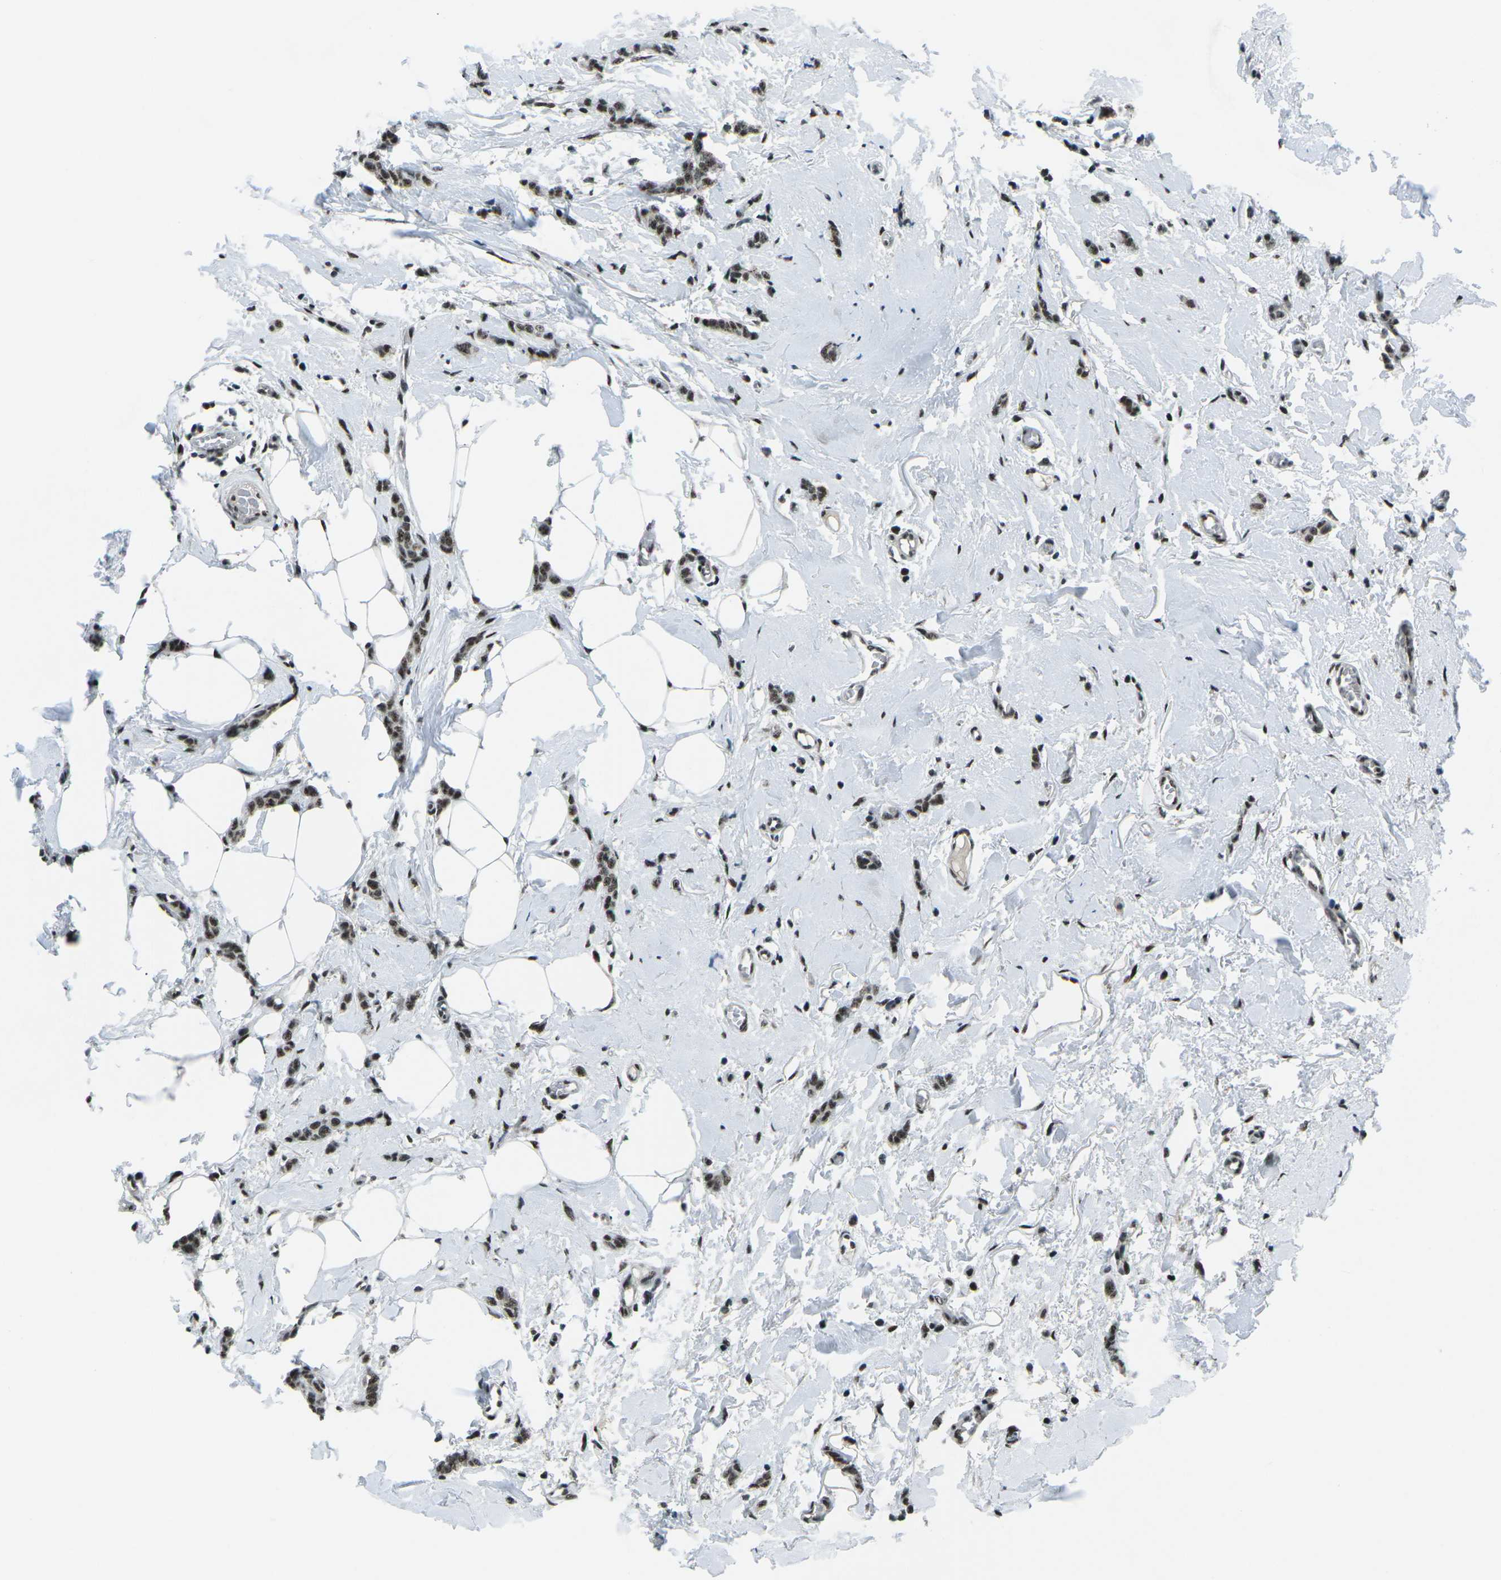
{"staining": {"intensity": "moderate", "quantity": ">75%", "location": "nuclear"}, "tissue": "breast cancer", "cell_type": "Tumor cells", "image_type": "cancer", "snomed": [{"axis": "morphology", "description": "Lobular carcinoma"}, {"axis": "topography", "description": "Skin"}, {"axis": "topography", "description": "Breast"}], "caption": "A brown stain highlights moderate nuclear staining of a protein in human breast lobular carcinoma tumor cells.", "gene": "RBL2", "patient": {"sex": "female", "age": 46}}